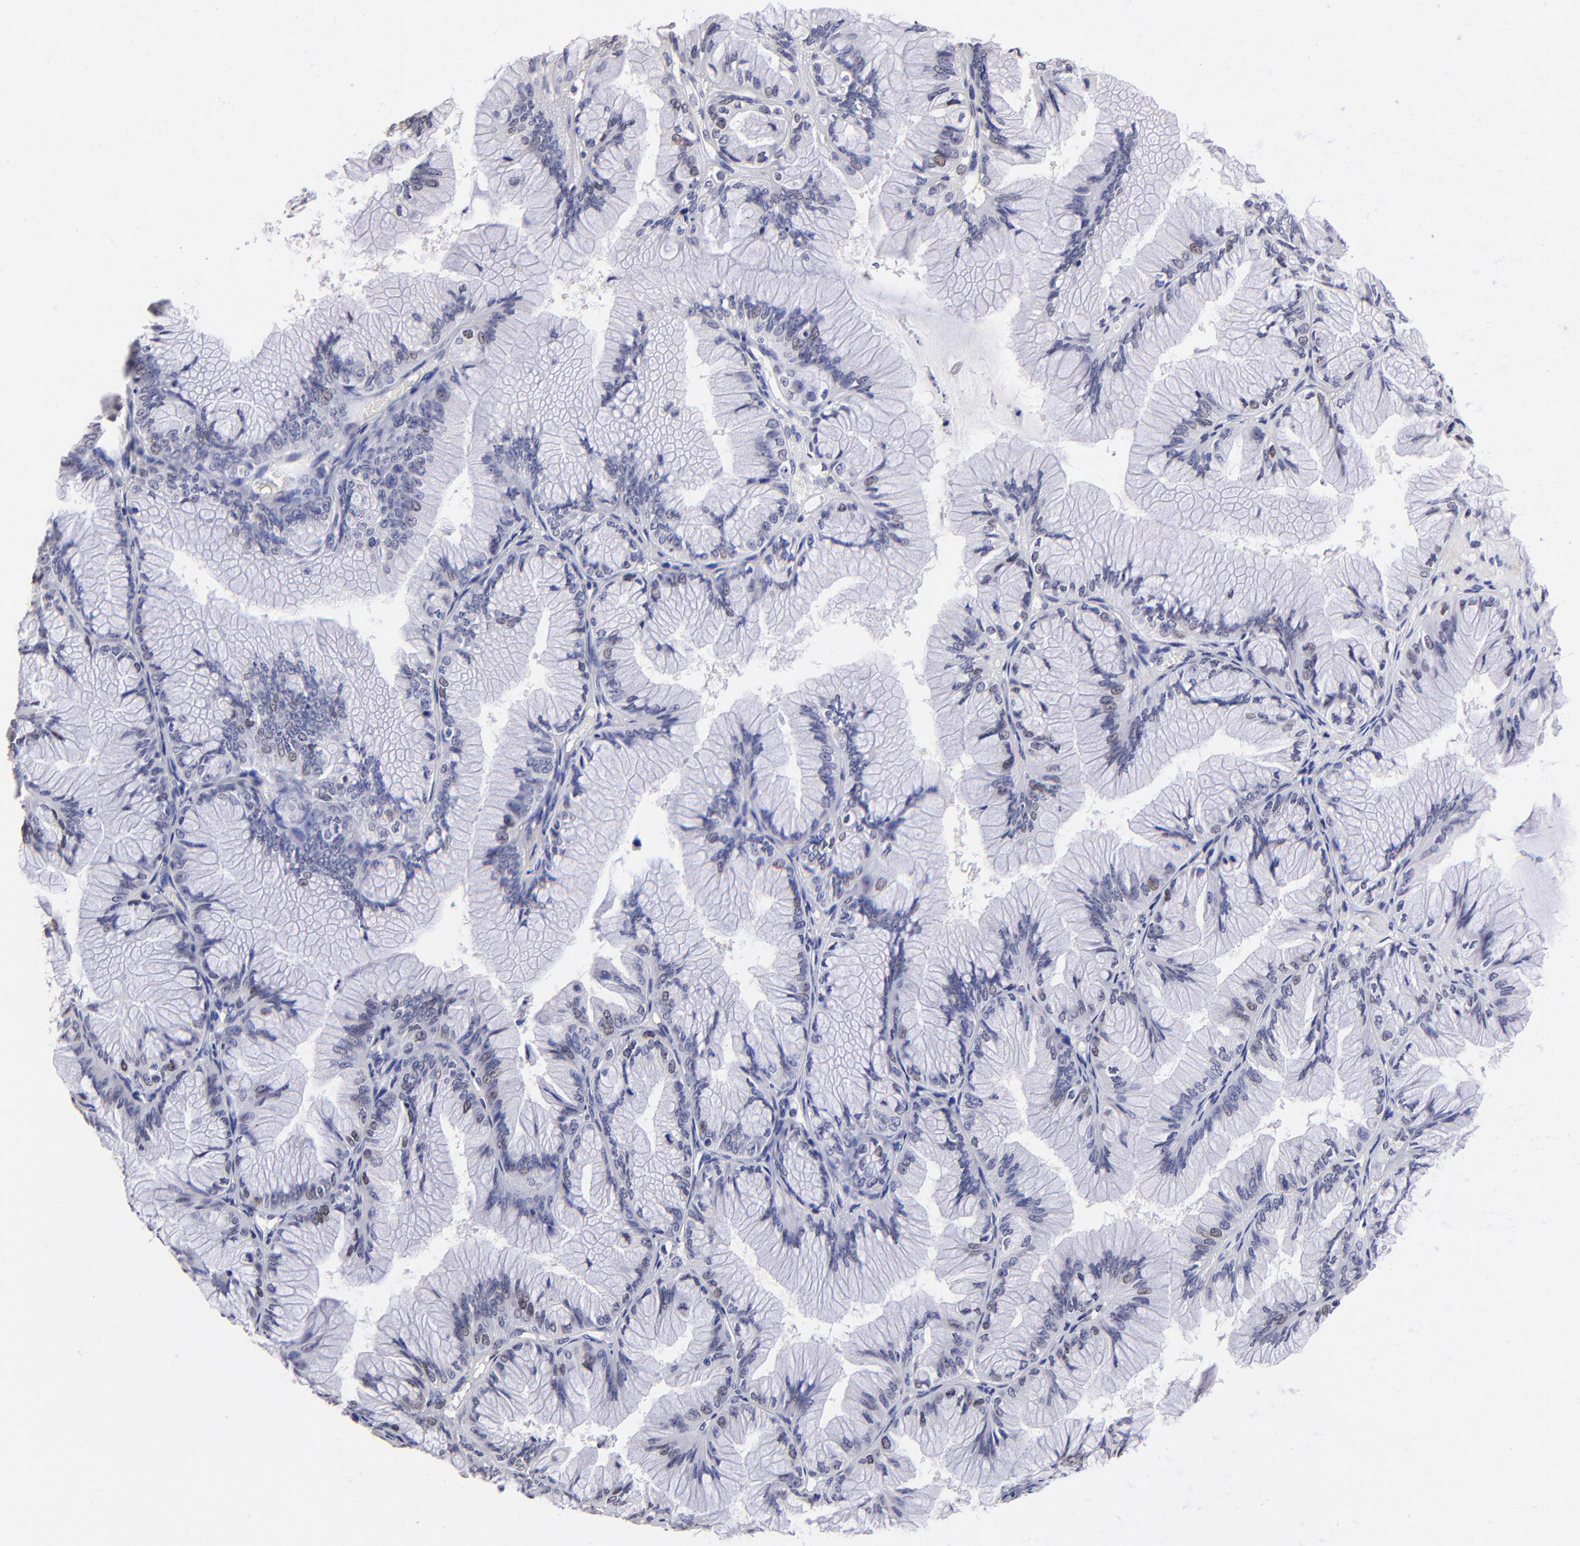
{"staining": {"intensity": "weak", "quantity": "25%-75%", "location": "nuclear"}, "tissue": "ovarian cancer", "cell_type": "Tumor cells", "image_type": "cancer", "snomed": [{"axis": "morphology", "description": "Cystadenocarcinoma, mucinous, NOS"}, {"axis": "topography", "description": "Ovary"}], "caption": "Tumor cells demonstrate weak nuclear staining in about 25%-75% of cells in ovarian mucinous cystadenocarcinoma.", "gene": "DNMT1", "patient": {"sex": "female", "age": 63}}